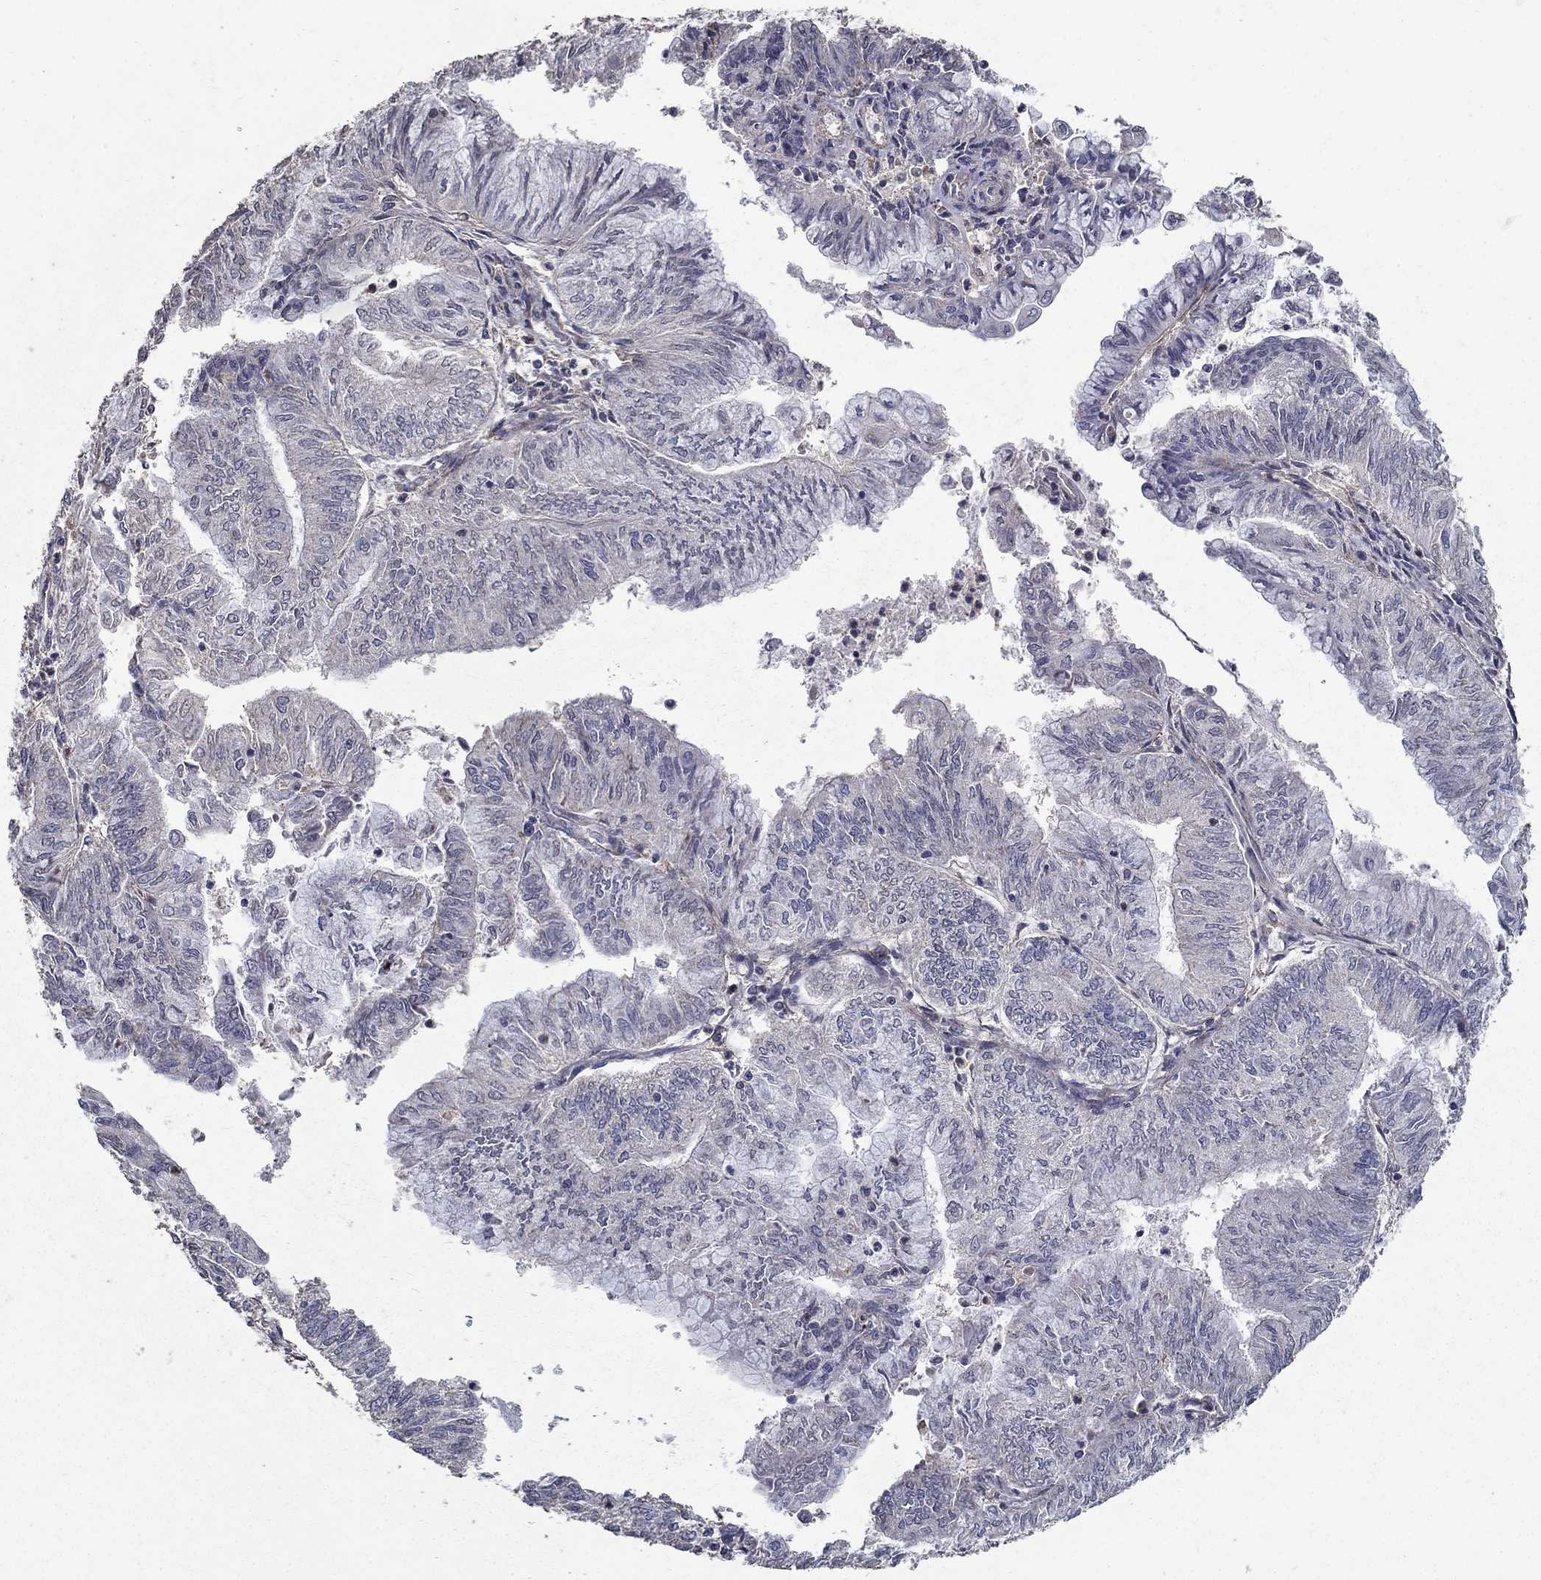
{"staining": {"intensity": "negative", "quantity": "none", "location": "none"}, "tissue": "endometrial cancer", "cell_type": "Tumor cells", "image_type": "cancer", "snomed": [{"axis": "morphology", "description": "Adenocarcinoma, NOS"}, {"axis": "topography", "description": "Endometrium"}], "caption": "Immunohistochemical staining of endometrial cancer displays no significant staining in tumor cells.", "gene": "MPP2", "patient": {"sex": "female", "age": 59}}